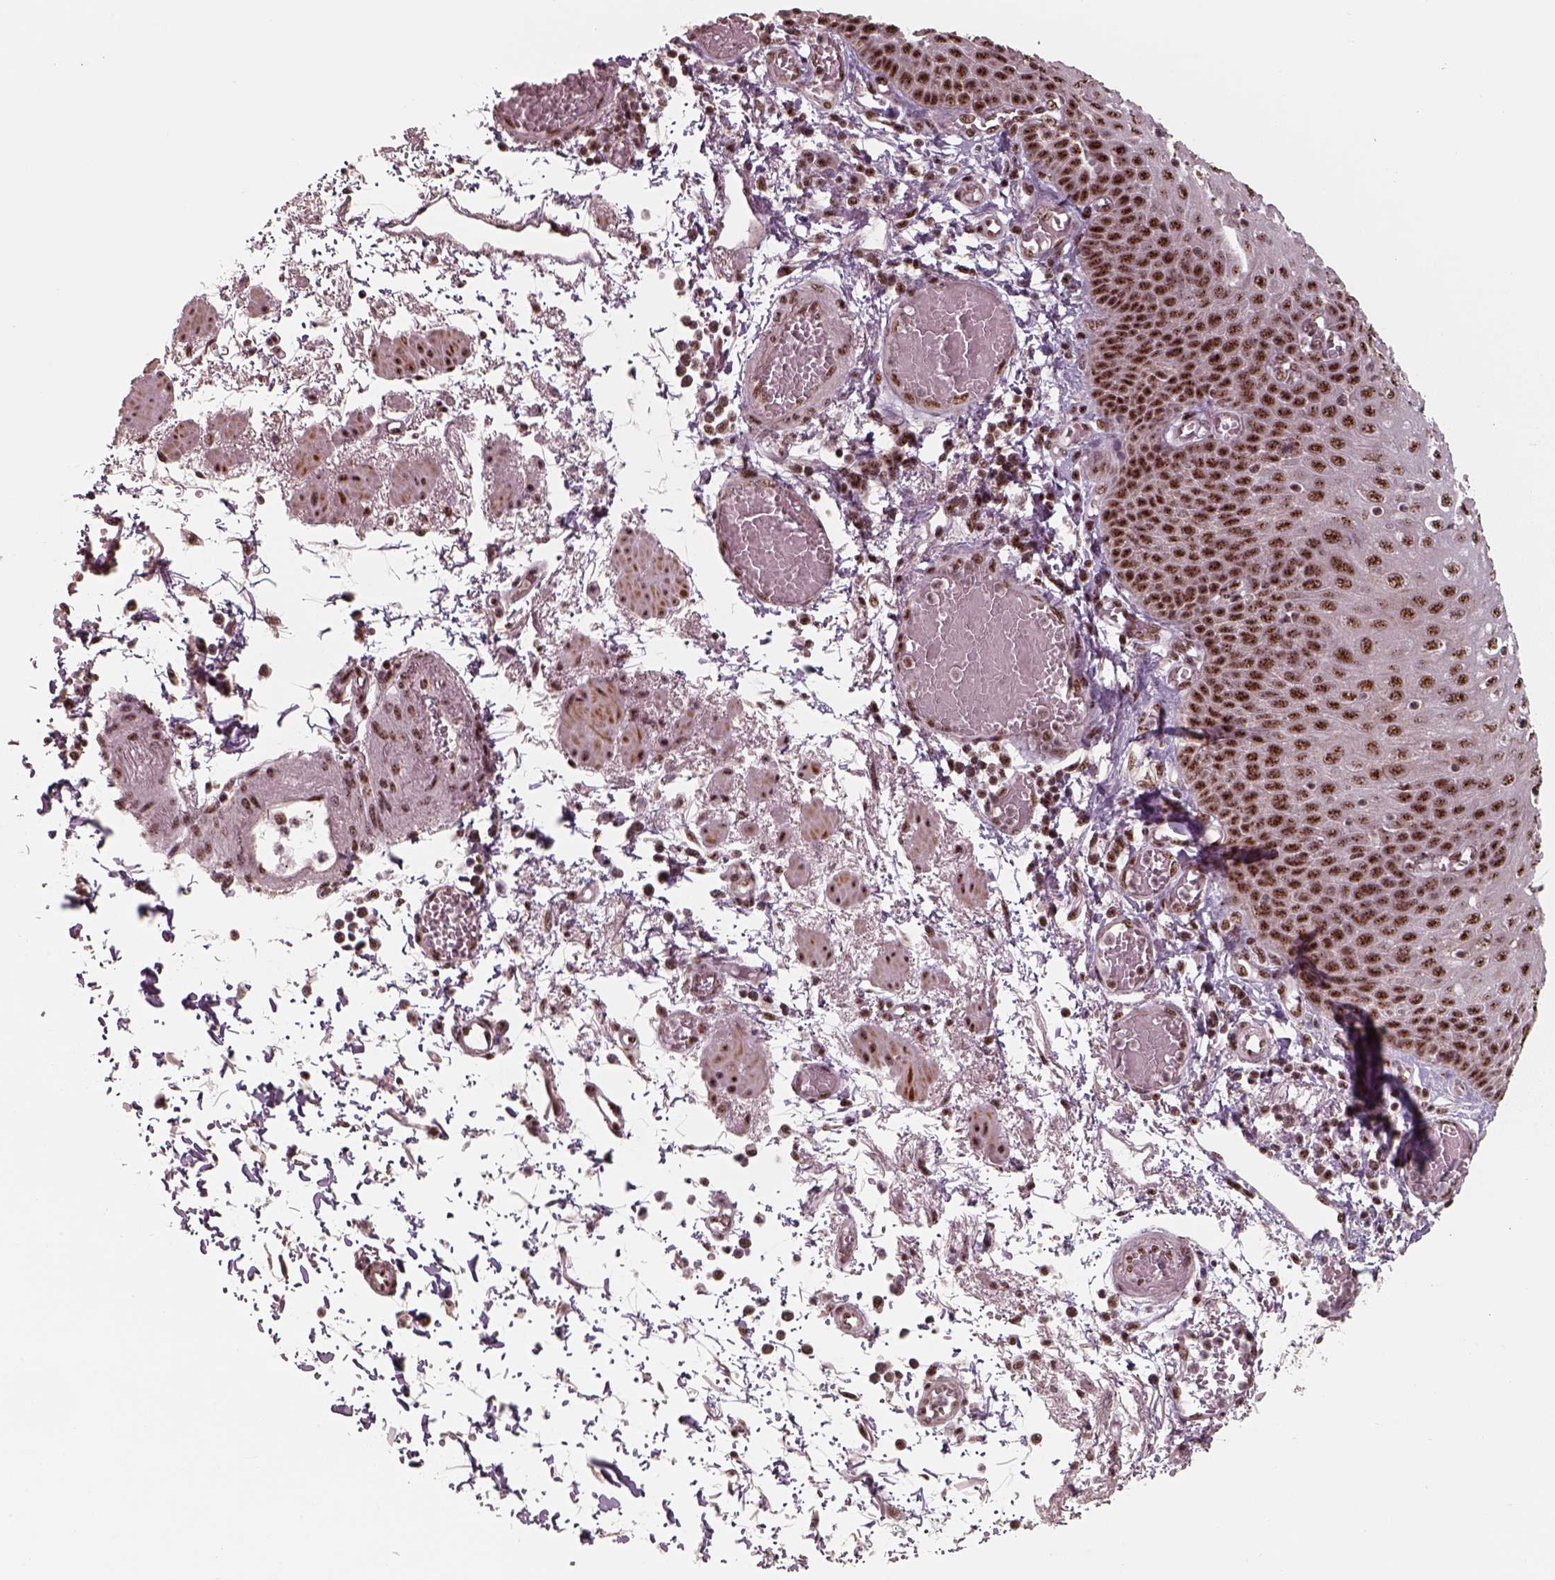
{"staining": {"intensity": "strong", "quantity": ">75%", "location": "nuclear"}, "tissue": "esophagus", "cell_type": "Squamous epithelial cells", "image_type": "normal", "snomed": [{"axis": "morphology", "description": "Normal tissue, NOS"}, {"axis": "morphology", "description": "Adenocarcinoma, NOS"}, {"axis": "topography", "description": "Esophagus"}], "caption": "Protein staining of unremarkable esophagus shows strong nuclear staining in about >75% of squamous epithelial cells. The staining was performed using DAB to visualize the protein expression in brown, while the nuclei were stained in blue with hematoxylin (Magnification: 20x).", "gene": "ATXN7L3", "patient": {"sex": "male", "age": 81}}